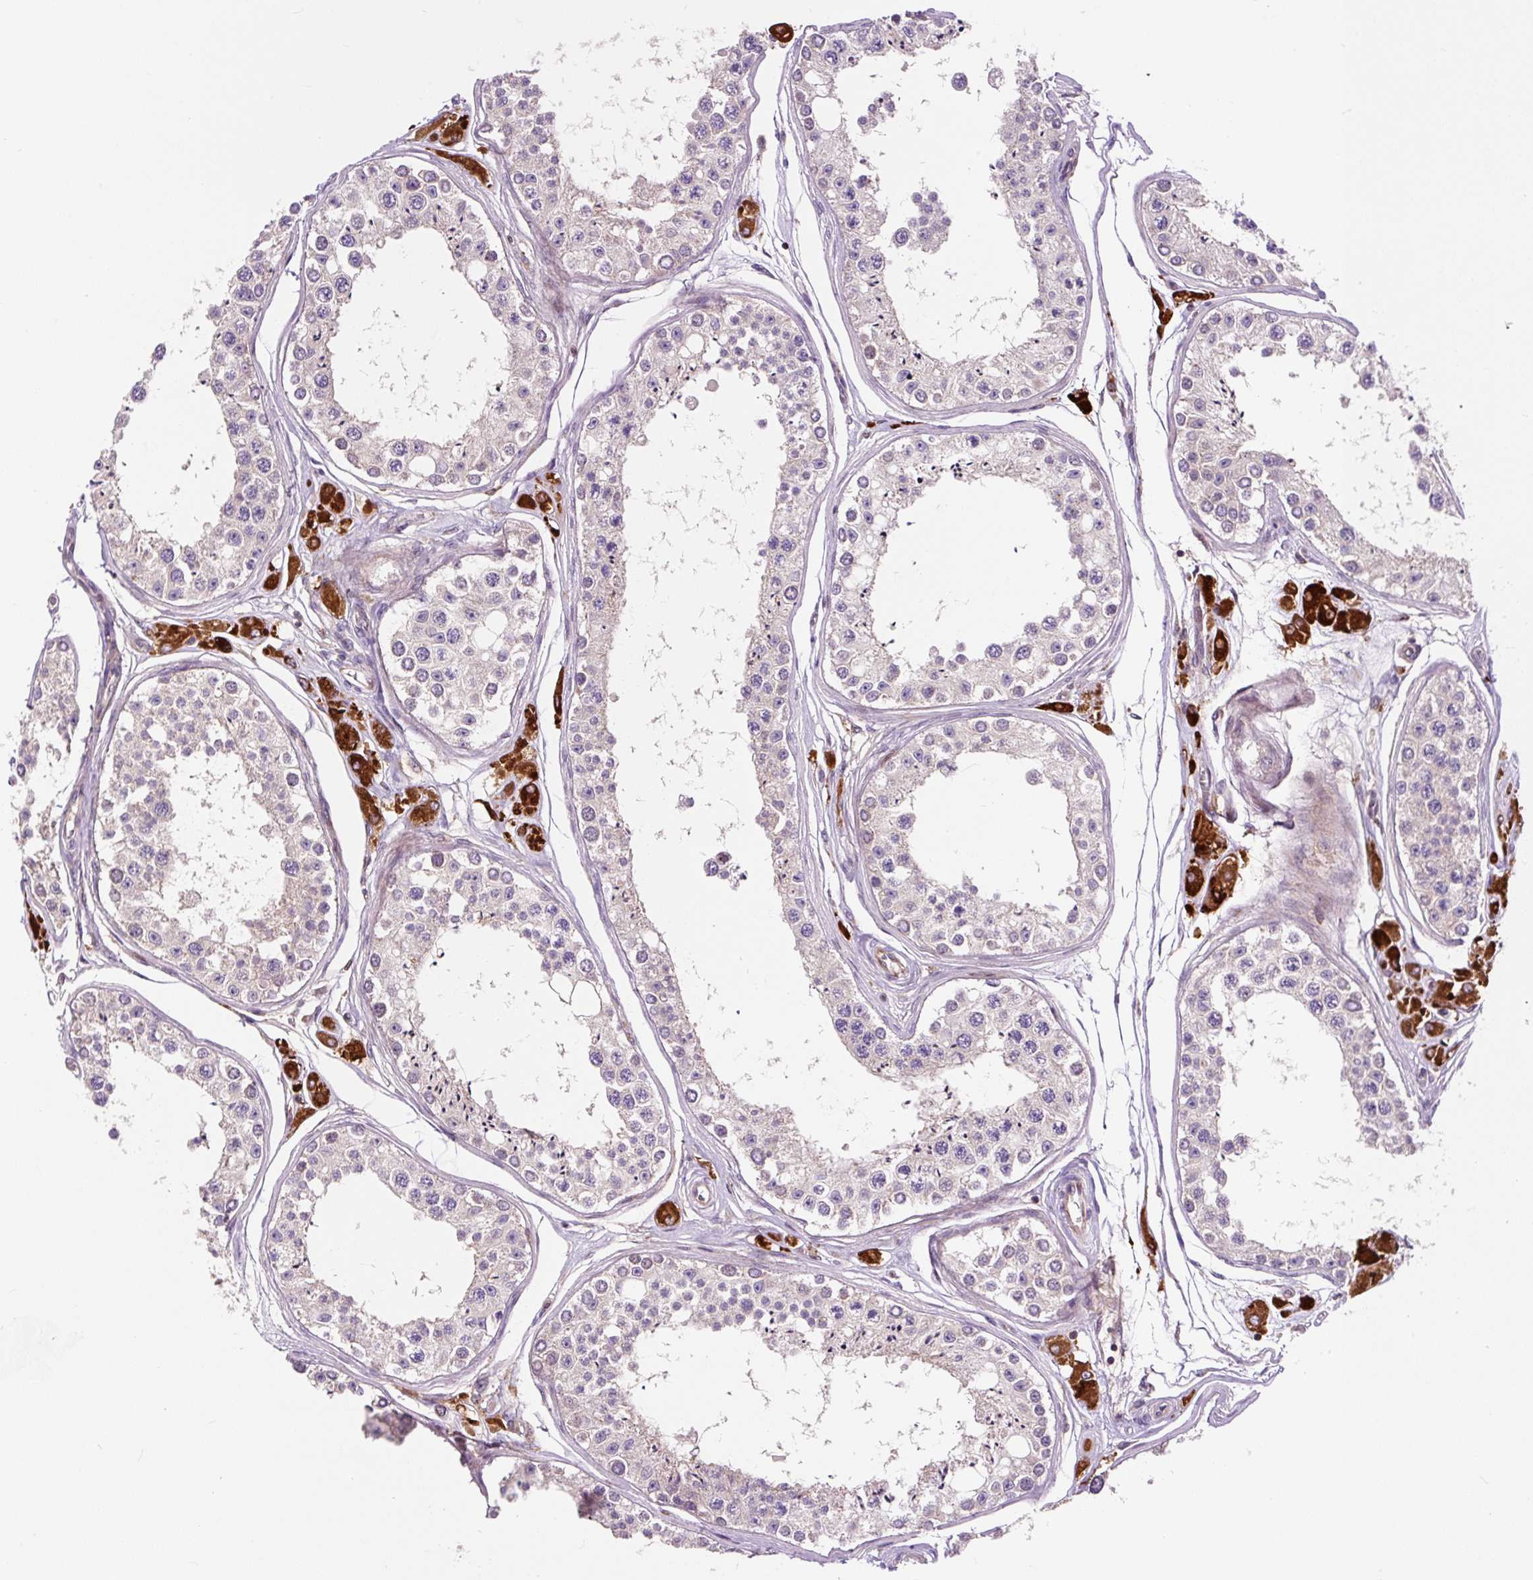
{"staining": {"intensity": "moderate", "quantity": "25%-75%", "location": "cytoplasmic/membranous"}, "tissue": "testis", "cell_type": "Cells in seminiferous ducts", "image_type": "normal", "snomed": [{"axis": "morphology", "description": "Normal tissue, NOS"}, {"axis": "topography", "description": "Testis"}], "caption": "IHC of normal testis exhibits medium levels of moderate cytoplasmic/membranous staining in approximately 25%-75% of cells in seminiferous ducts.", "gene": "PCDHGB3", "patient": {"sex": "male", "age": 25}}